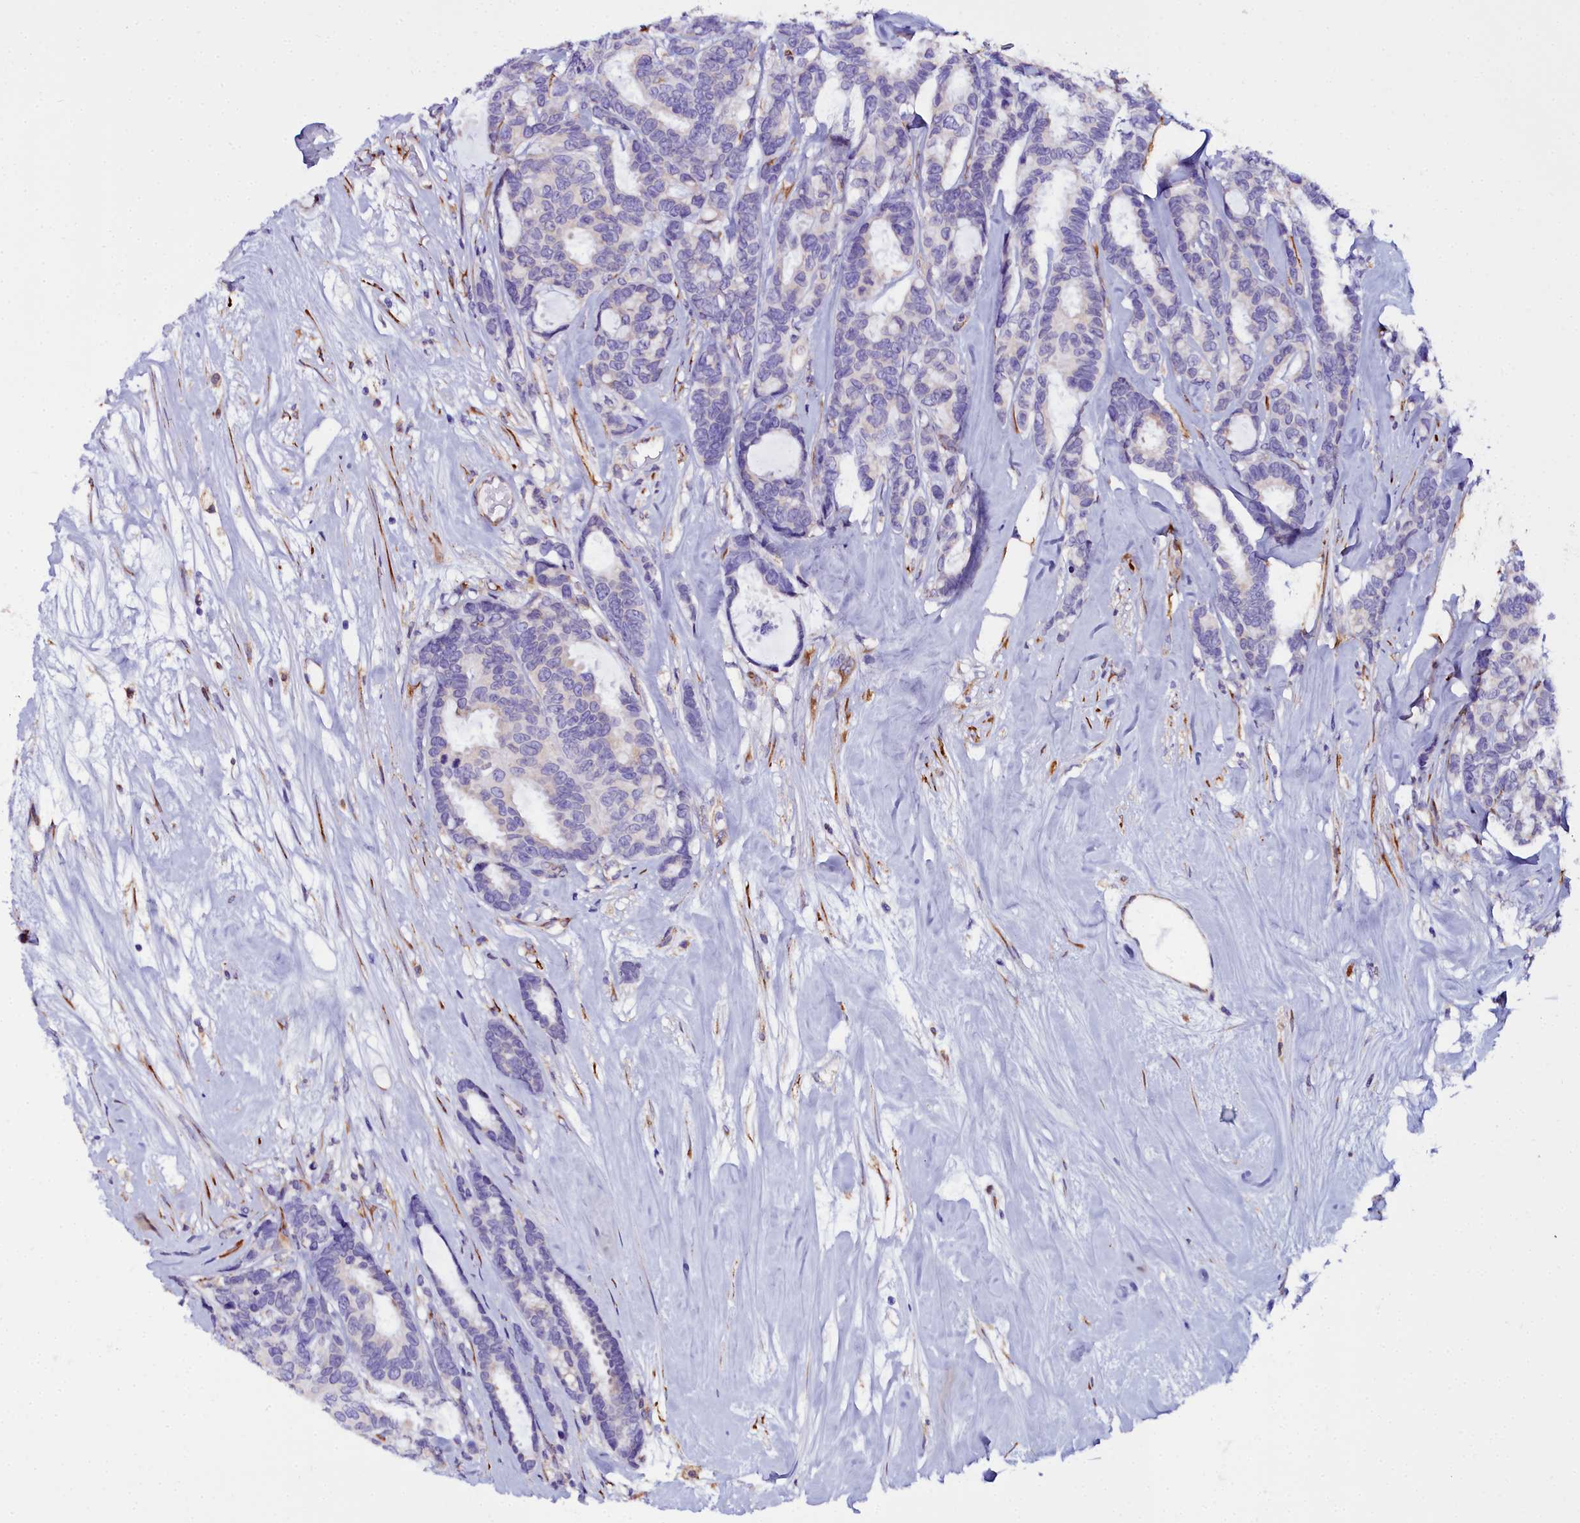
{"staining": {"intensity": "negative", "quantity": "none", "location": "none"}, "tissue": "breast cancer", "cell_type": "Tumor cells", "image_type": "cancer", "snomed": [{"axis": "morphology", "description": "Duct carcinoma"}, {"axis": "topography", "description": "Breast"}], "caption": "Breast cancer (infiltrating ductal carcinoma) was stained to show a protein in brown. There is no significant staining in tumor cells.", "gene": "TXNDC5", "patient": {"sex": "female", "age": 87}}